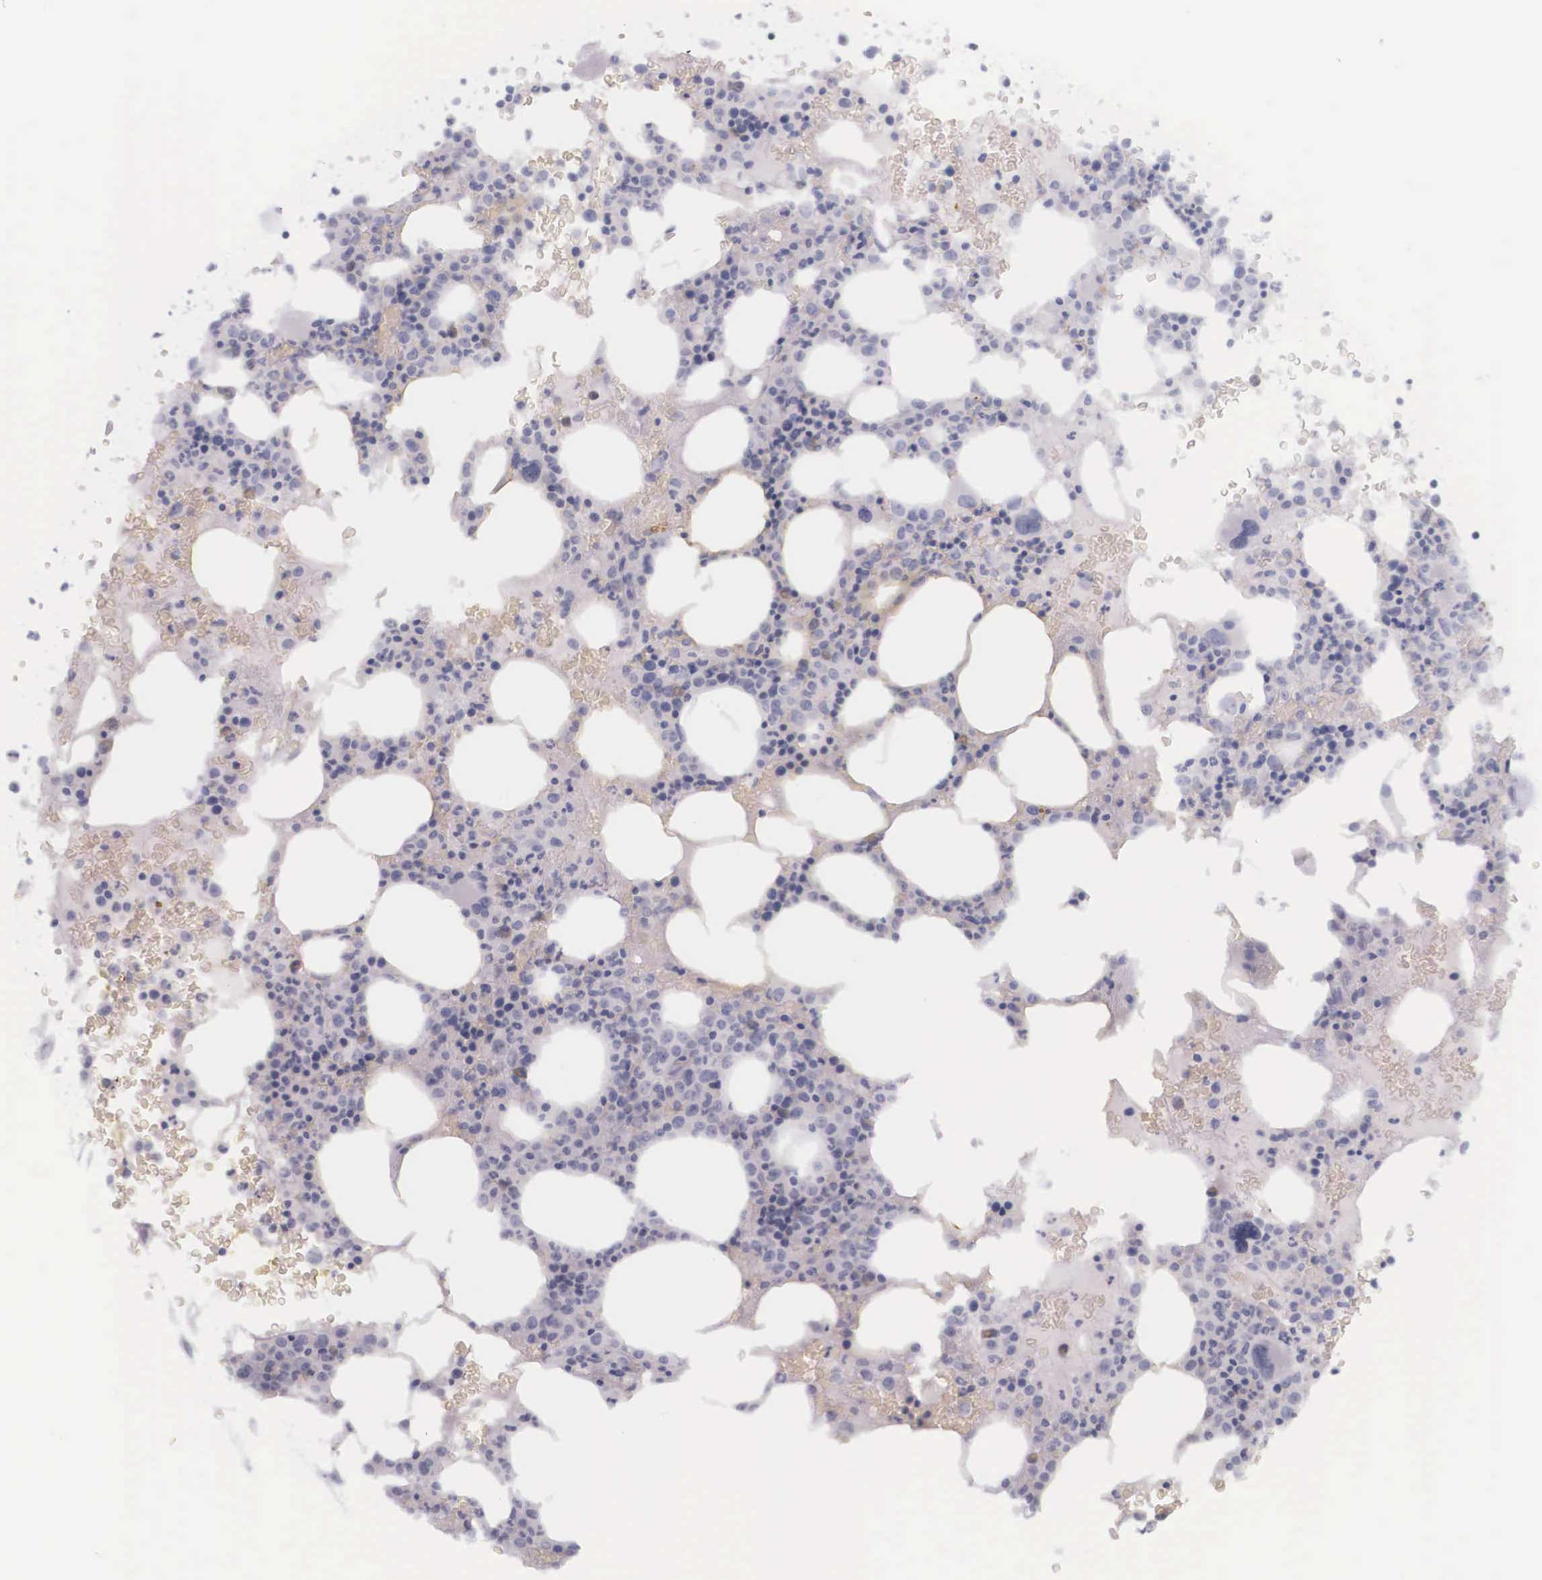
{"staining": {"intensity": "negative", "quantity": "none", "location": "none"}, "tissue": "bone marrow", "cell_type": "Hematopoietic cells", "image_type": "normal", "snomed": [{"axis": "morphology", "description": "Normal tissue, NOS"}, {"axis": "topography", "description": "Bone marrow"}], "caption": "An immunohistochemistry photomicrograph of unremarkable bone marrow is shown. There is no staining in hematopoietic cells of bone marrow.", "gene": "KRT14", "patient": {"sex": "female", "age": 88}}